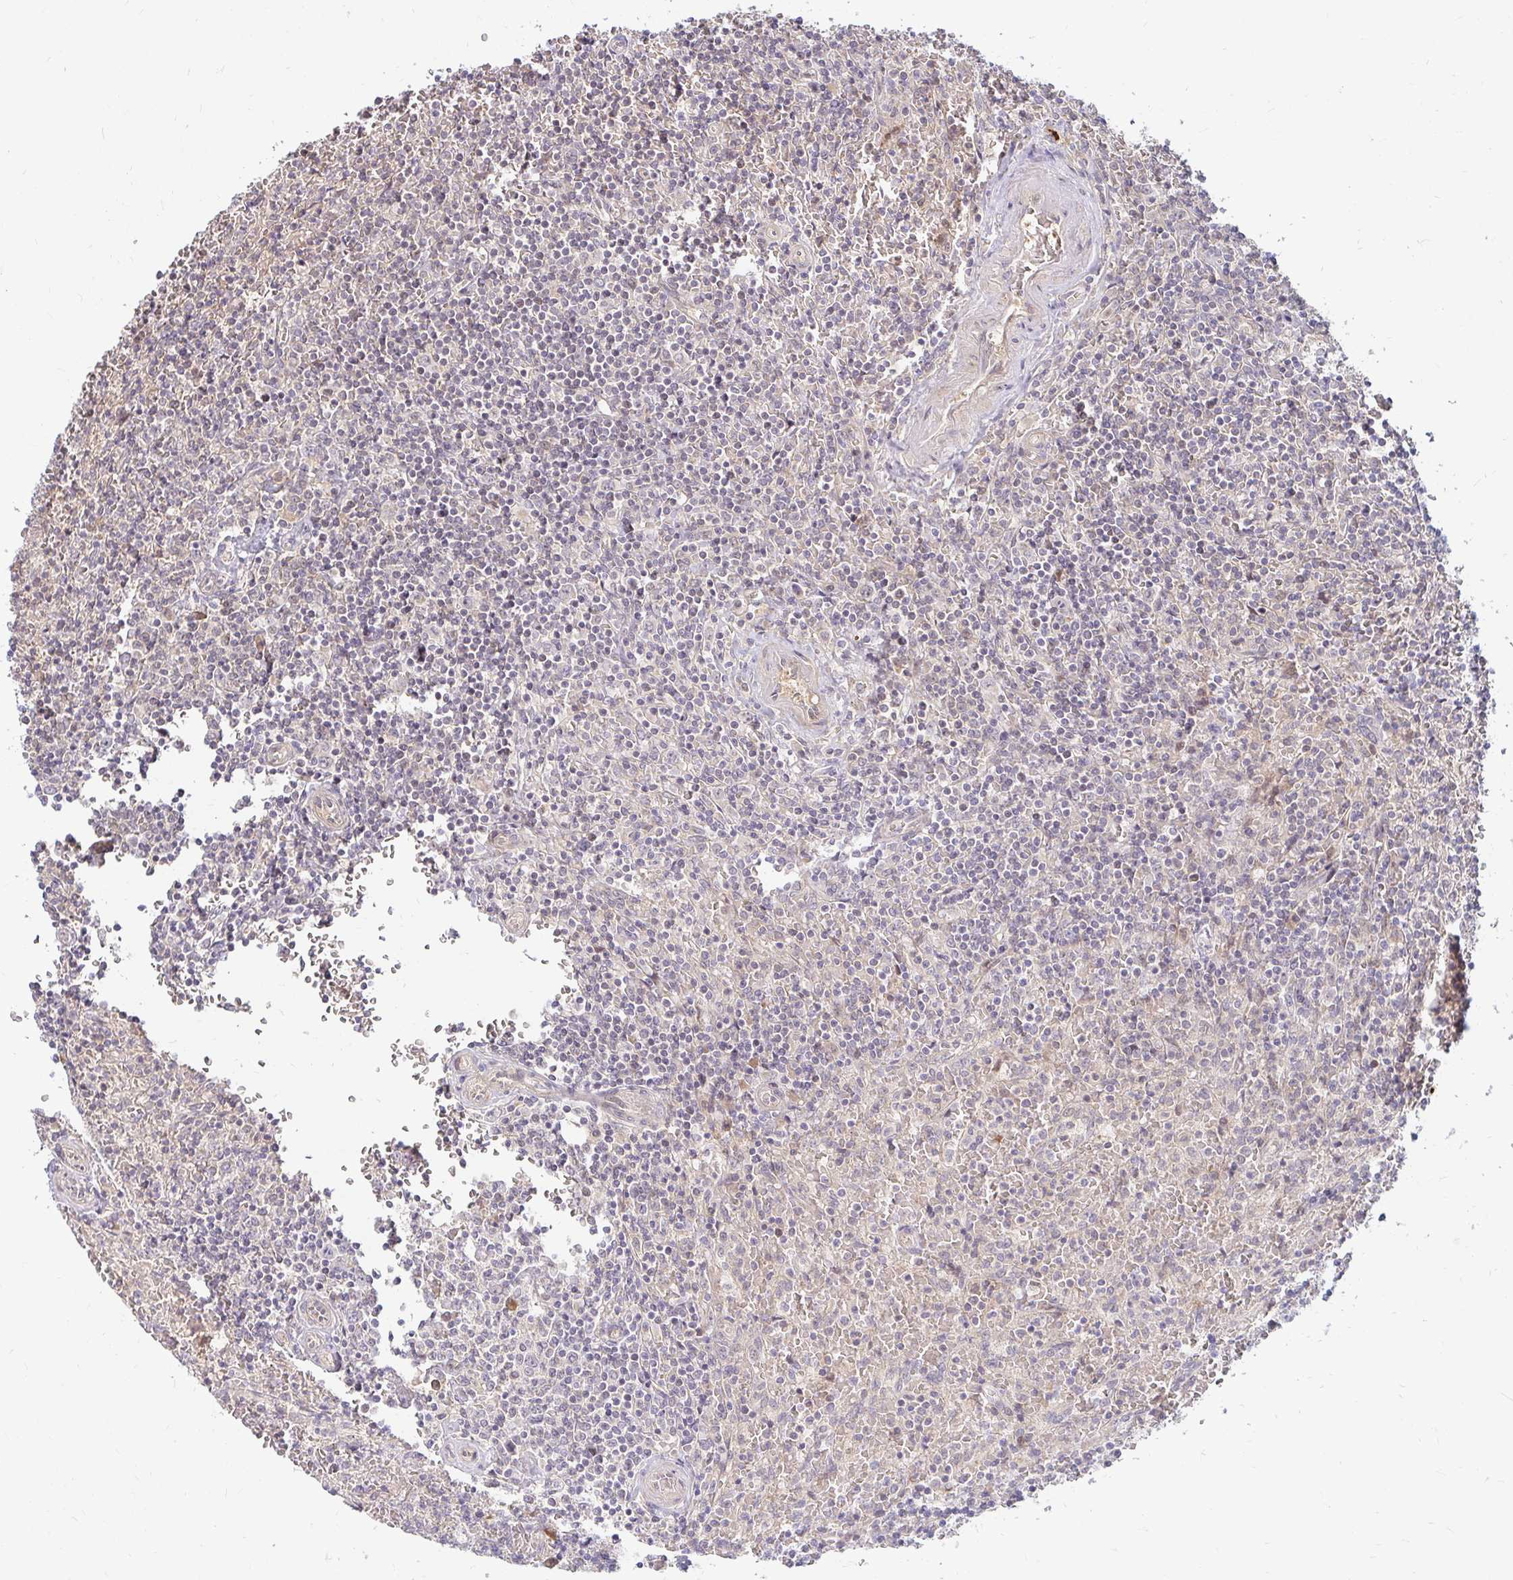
{"staining": {"intensity": "negative", "quantity": "none", "location": "none"}, "tissue": "lymphoma", "cell_type": "Tumor cells", "image_type": "cancer", "snomed": [{"axis": "morphology", "description": "Malignant lymphoma, non-Hodgkin's type, Low grade"}, {"axis": "topography", "description": "Spleen"}], "caption": "The image shows no staining of tumor cells in malignant lymphoma, non-Hodgkin's type (low-grade). The staining was performed using DAB to visualize the protein expression in brown, while the nuclei were stained in blue with hematoxylin (Magnification: 20x).", "gene": "CAST", "patient": {"sex": "female", "age": 64}}